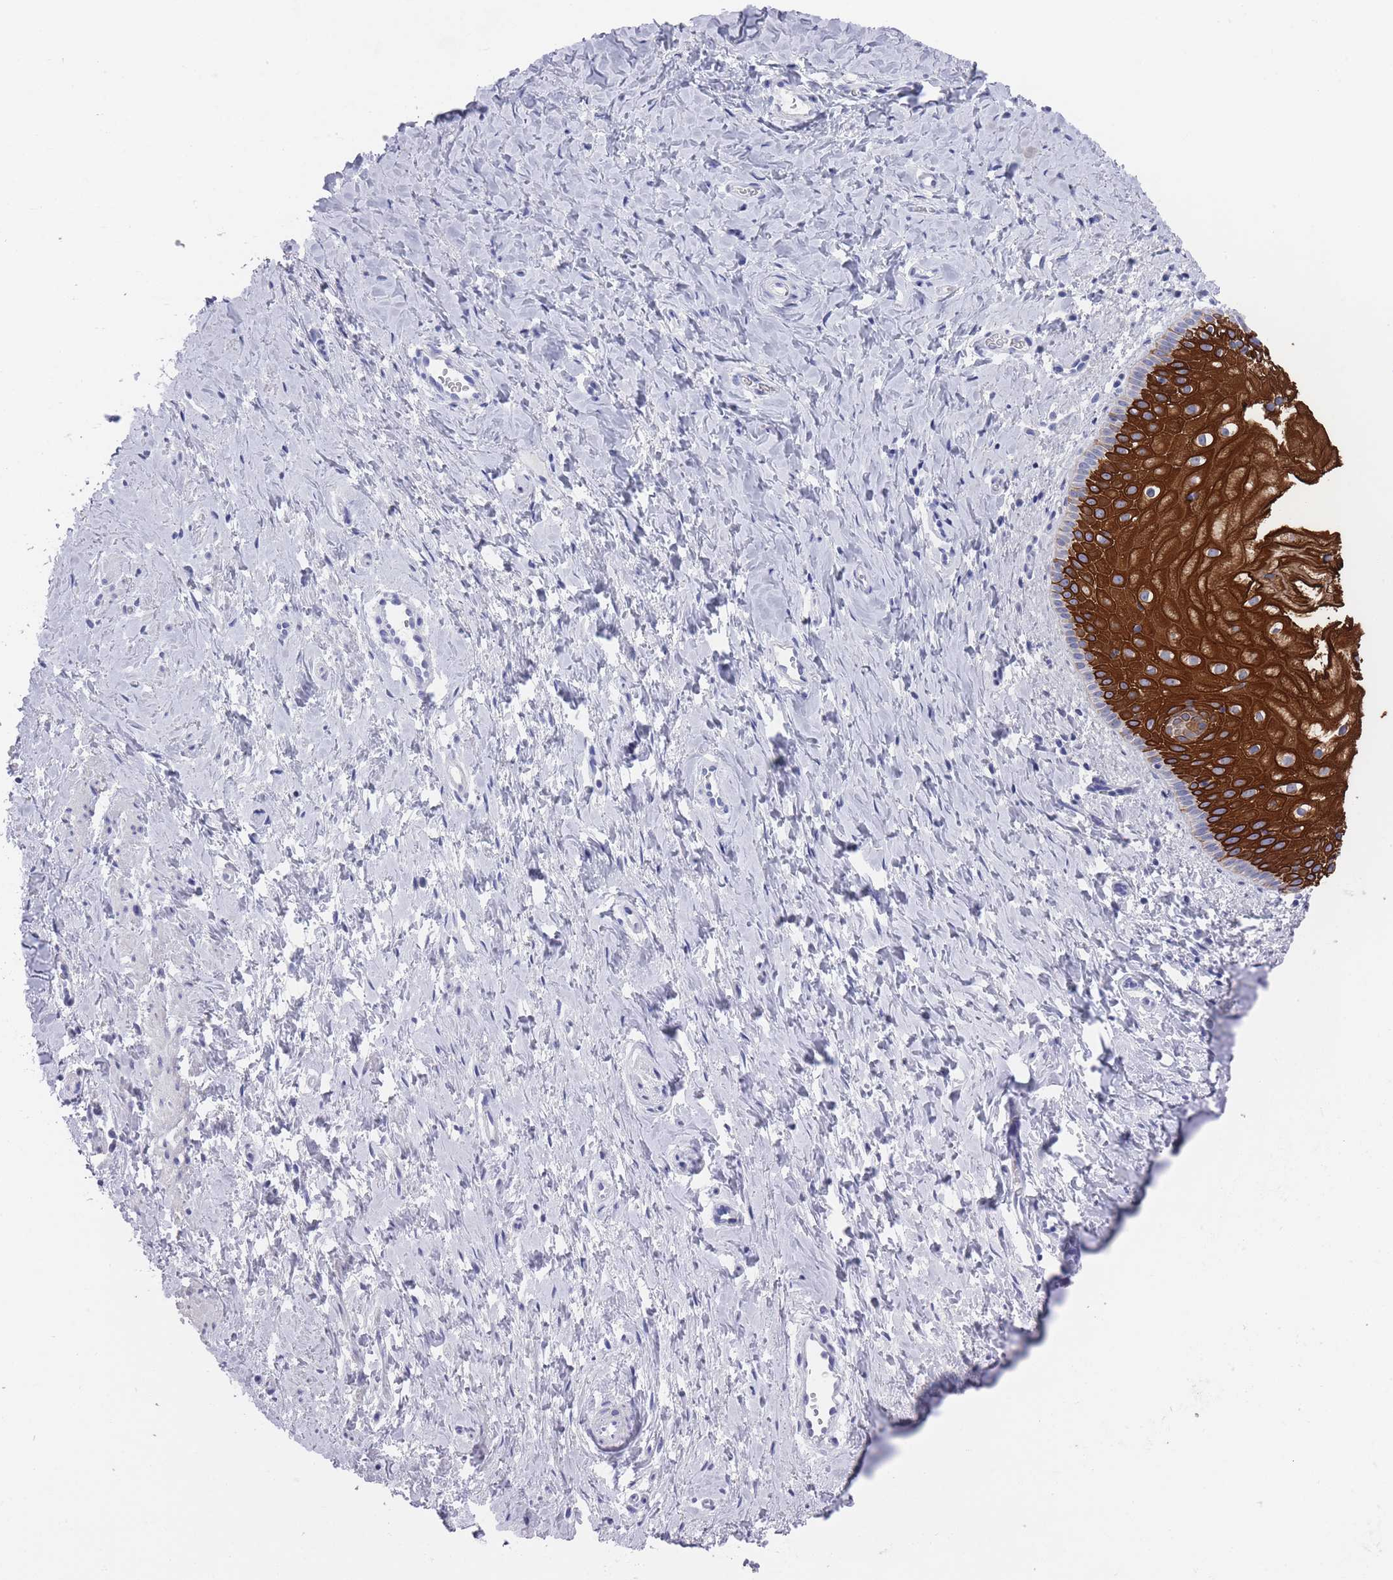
{"staining": {"intensity": "strong", "quantity": "25%-75%", "location": "cytoplasmic/membranous"}, "tissue": "vagina", "cell_type": "Squamous epithelial cells", "image_type": "normal", "snomed": [{"axis": "morphology", "description": "Normal tissue, NOS"}, {"axis": "topography", "description": "Vagina"}], "caption": "Immunohistochemical staining of normal human vagina displays strong cytoplasmic/membranous protein expression in approximately 25%-75% of squamous epithelial cells. Immunohistochemistry (ihc) stains the protein of interest in brown and the nuclei are stained blue.", "gene": "RAB2B", "patient": {"sex": "female", "age": 56}}